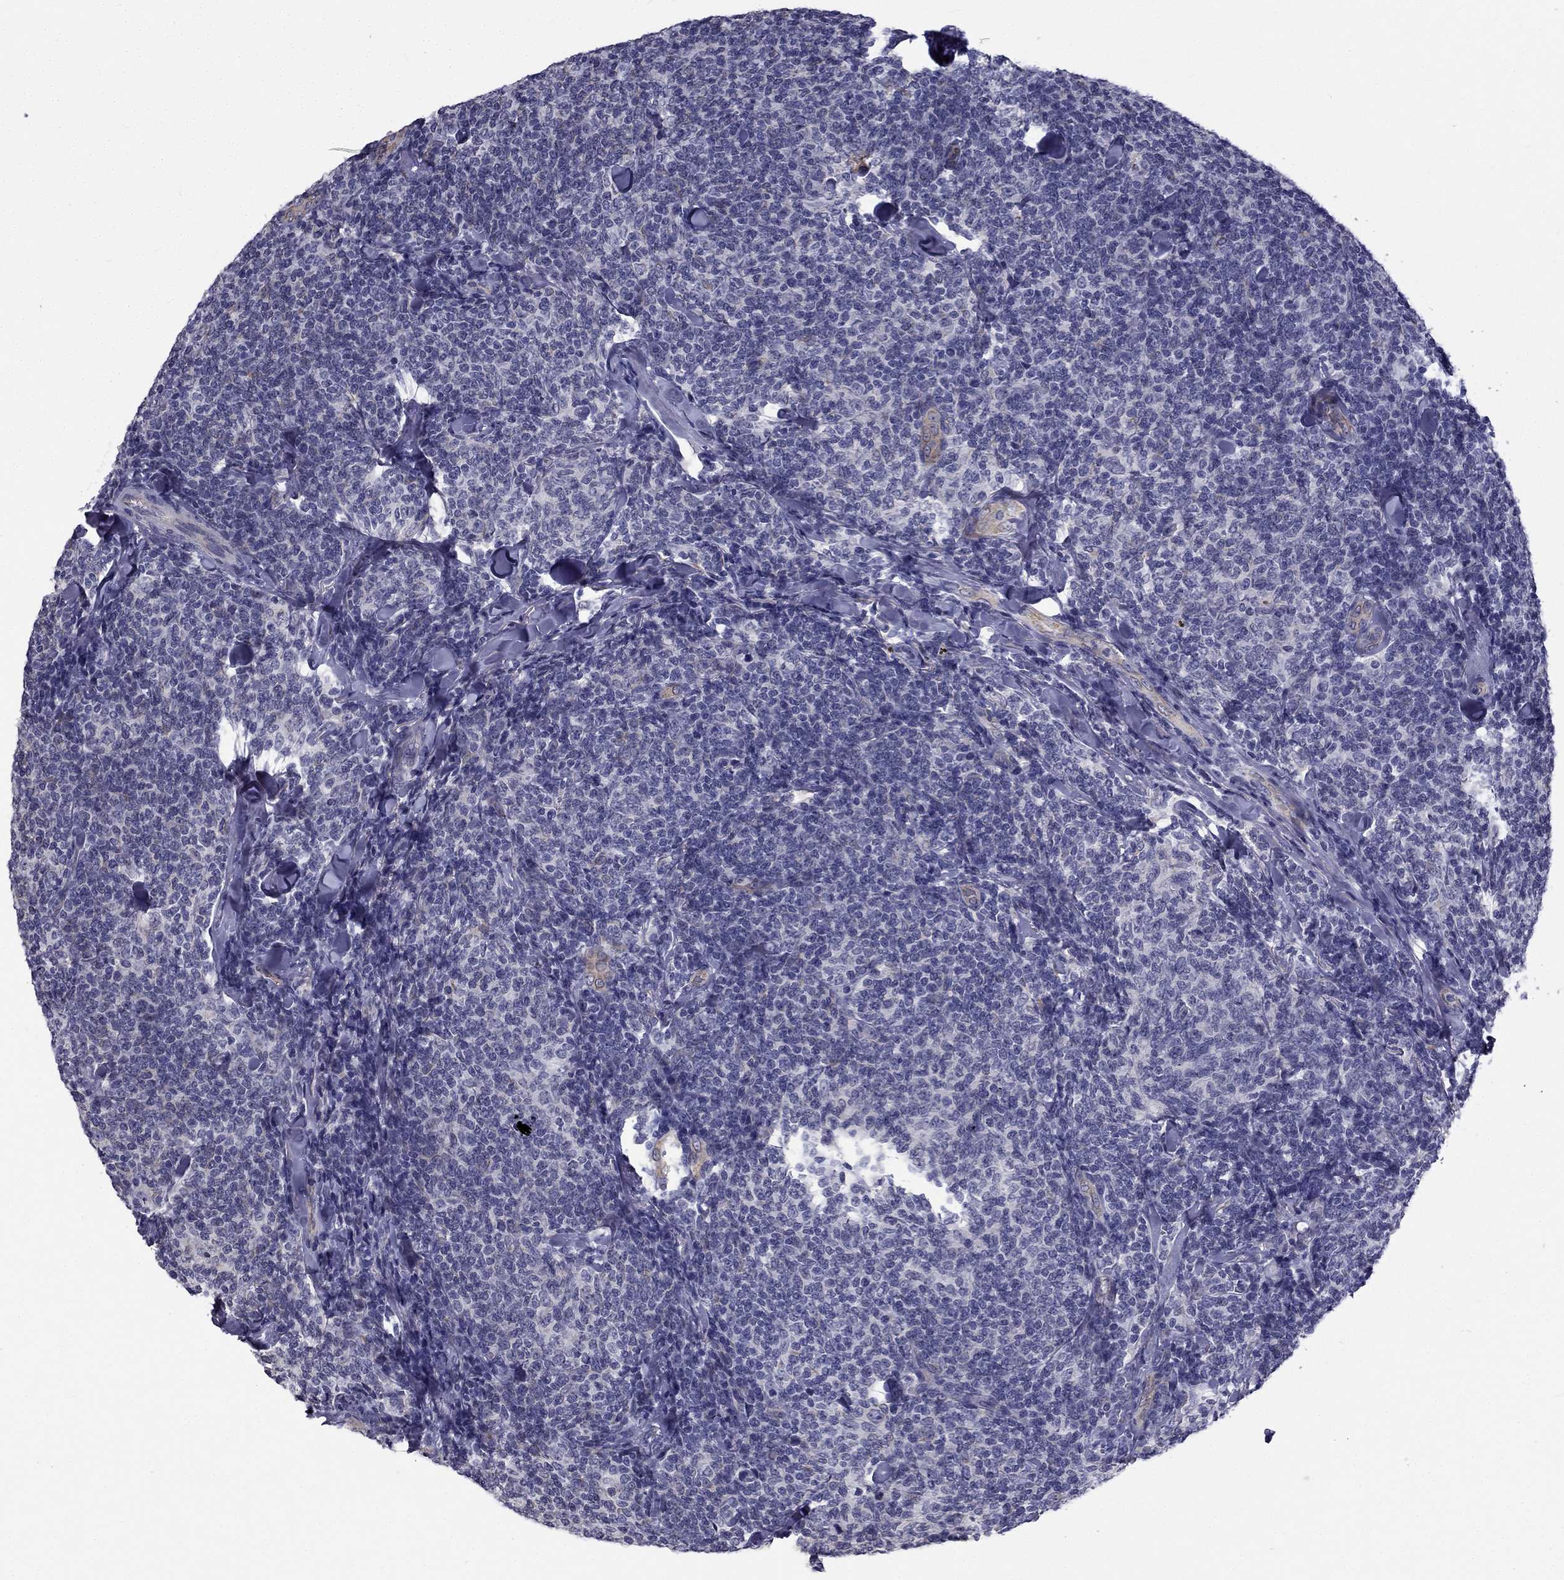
{"staining": {"intensity": "negative", "quantity": "none", "location": "none"}, "tissue": "lymphoma", "cell_type": "Tumor cells", "image_type": "cancer", "snomed": [{"axis": "morphology", "description": "Malignant lymphoma, non-Hodgkin's type, Low grade"}, {"axis": "topography", "description": "Lymph node"}], "caption": "The image reveals no significant staining in tumor cells of low-grade malignant lymphoma, non-Hodgkin's type. (Brightfield microscopy of DAB immunohistochemistry (IHC) at high magnification).", "gene": "CCDC40", "patient": {"sex": "female", "age": 56}}